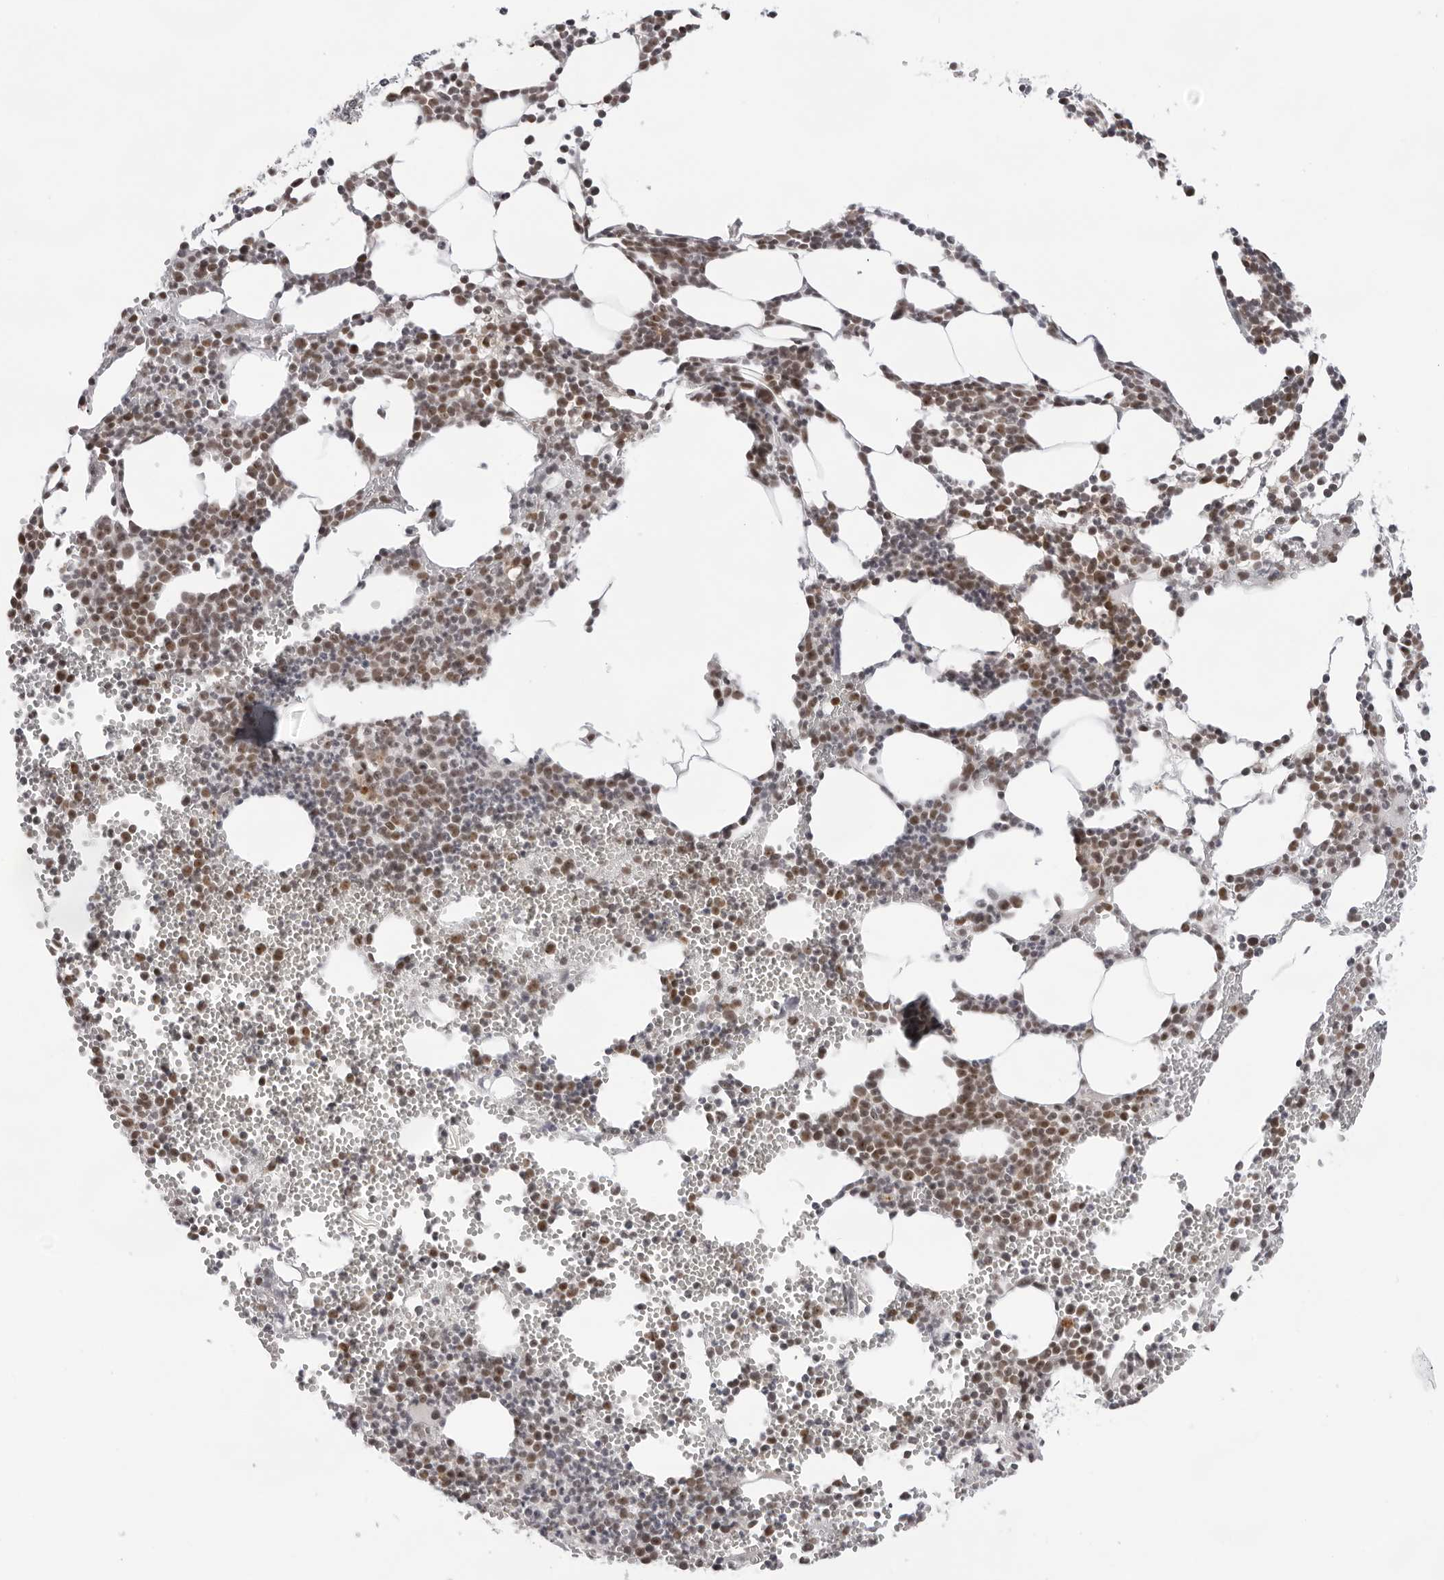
{"staining": {"intensity": "moderate", "quantity": ">75%", "location": "nuclear"}, "tissue": "bone marrow", "cell_type": "Hematopoietic cells", "image_type": "normal", "snomed": [{"axis": "morphology", "description": "Normal tissue, NOS"}, {"axis": "topography", "description": "Bone marrow"}], "caption": "Moderate nuclear expression for a protein is identified in approximately >75% of hematopoietic cells of benign bone marrow using immunohistochemistry.", "gene": "EXOSC10", "patient": {"sex": "female", "age": 67}}